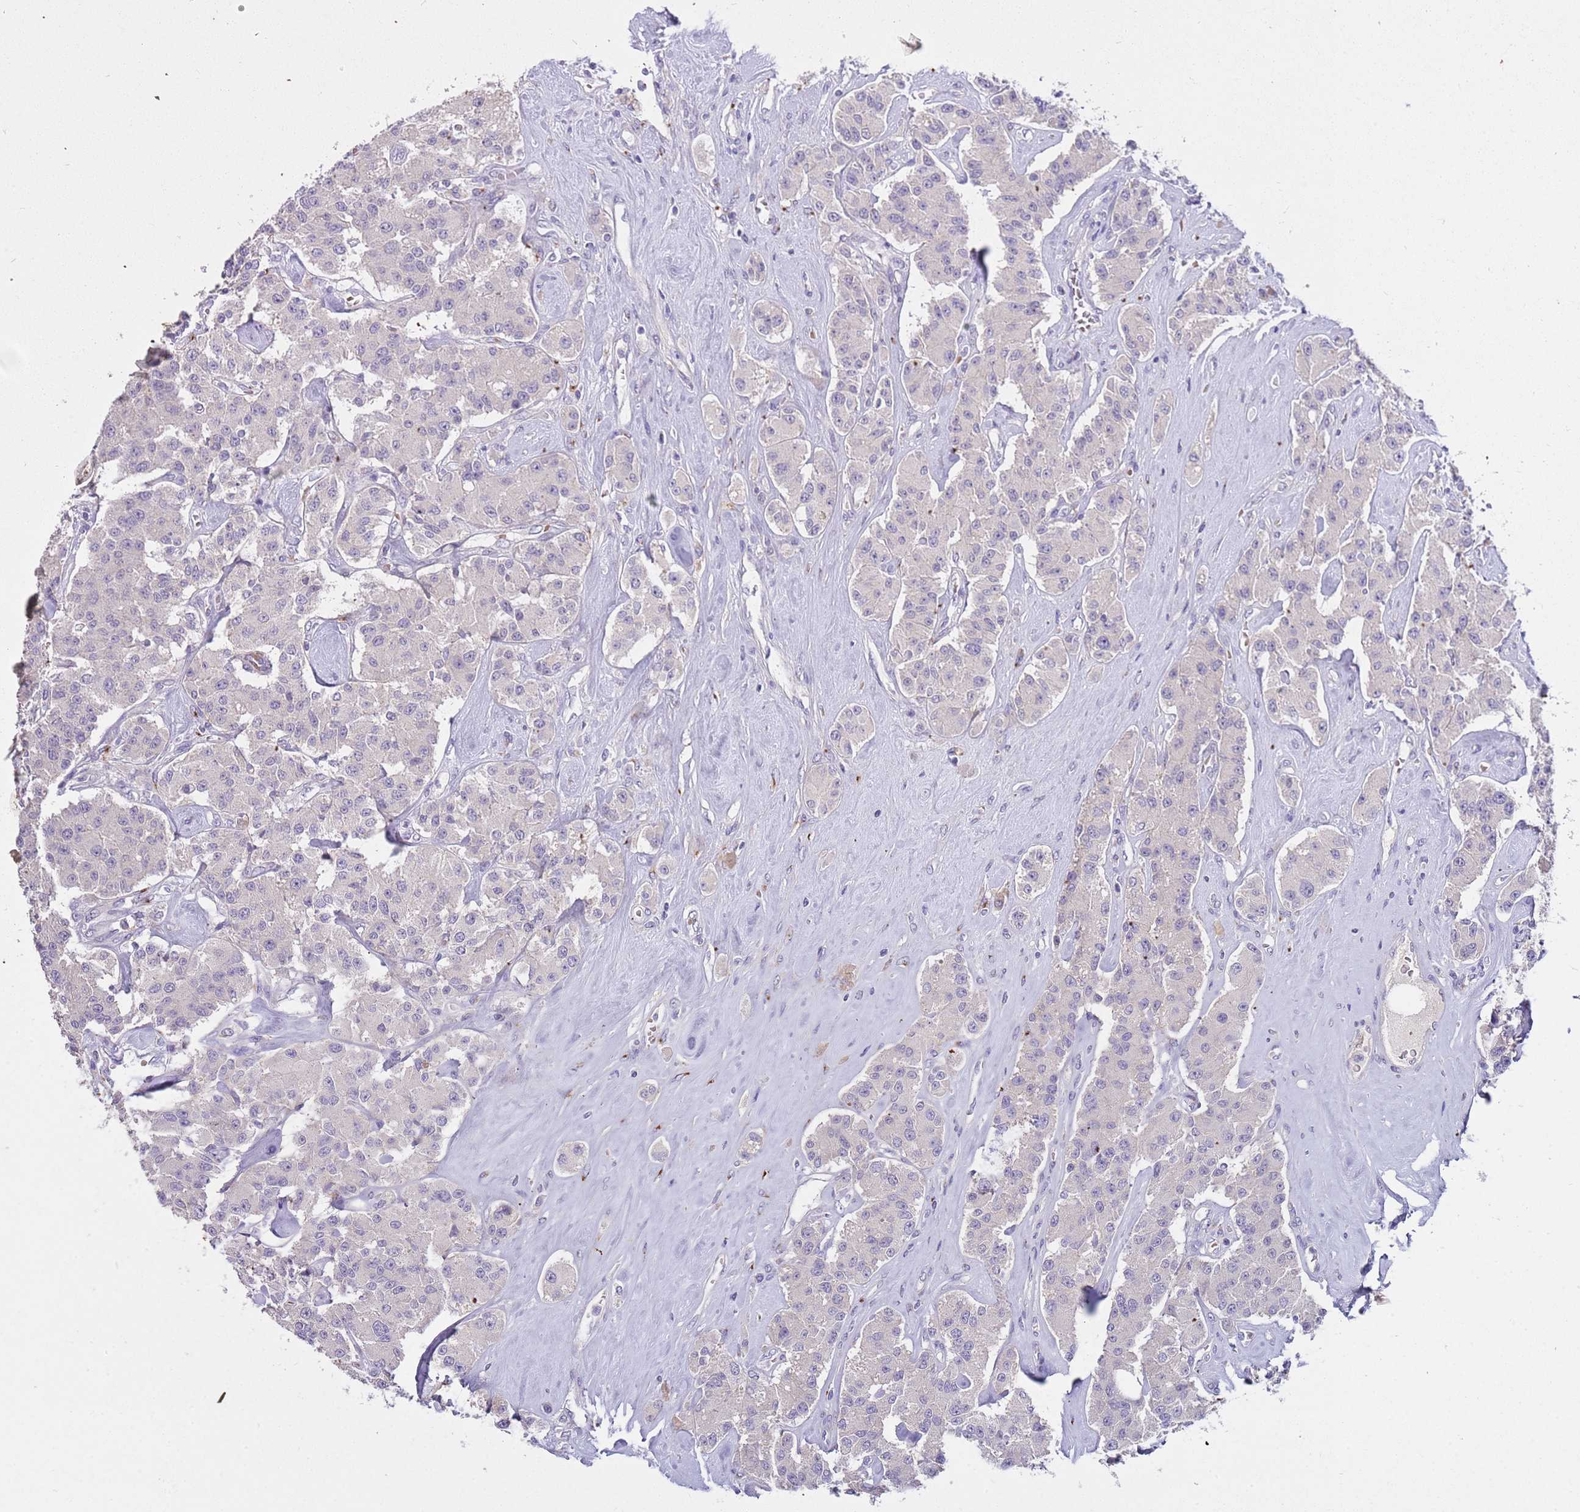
{"staining": {"intensity": "negative", "quantity": "none", "location": "none"}, "tissue": "carcinoid", "cell_type": "Tumor cells", "image_type": "cancer", "snomed": [{"axis": "morphology", "description": "Carcinoid, malignant, NOS"}, {"axis": "topography", "description": "Pancreas"}], "caption": "Immunohistochemistry photomicrograph of neoplastic tissue: carcinoid stained with DAB (3,3'-diaminobenzidine) shows no significant protein expression in tumor cells.", "gene": "CFAP73", "patient": {"sex": "male", "age": 41}}